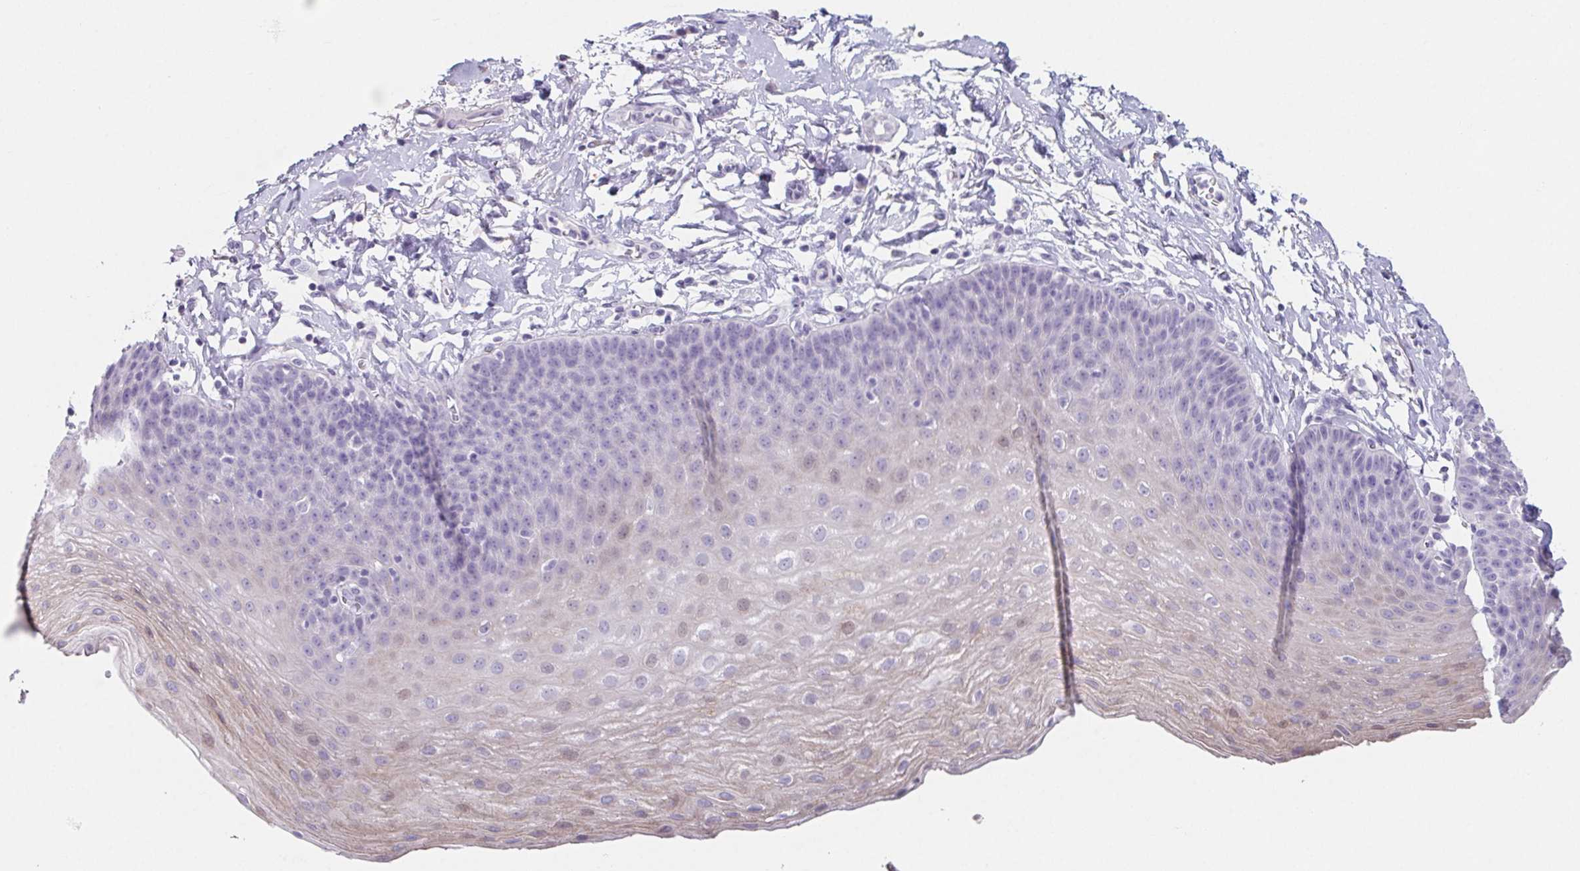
{"staining": {"intensity": "weak", "quantity": "<25%", "location": "cytoplasmic/membranous,nuclear"}, "tissue": "esophagus", "cell_type": "Squamous epithelial cells", "image_type": "normal", "snomed": [{"axis": "morphology", "description": "Normal tissue, NOS"}, {"axis": "topography", "description": "Esophagus"}], "caption": "Immunohistochemistry (IHC) of benign human esophagus displays no staining in squamous epithelial cells. (DAB (3,3'-diaminobenzidine) immunohistochemistry, high magnification).", "gene": "HDGFL1", "patient": {"sex": "female", "age": 81}}